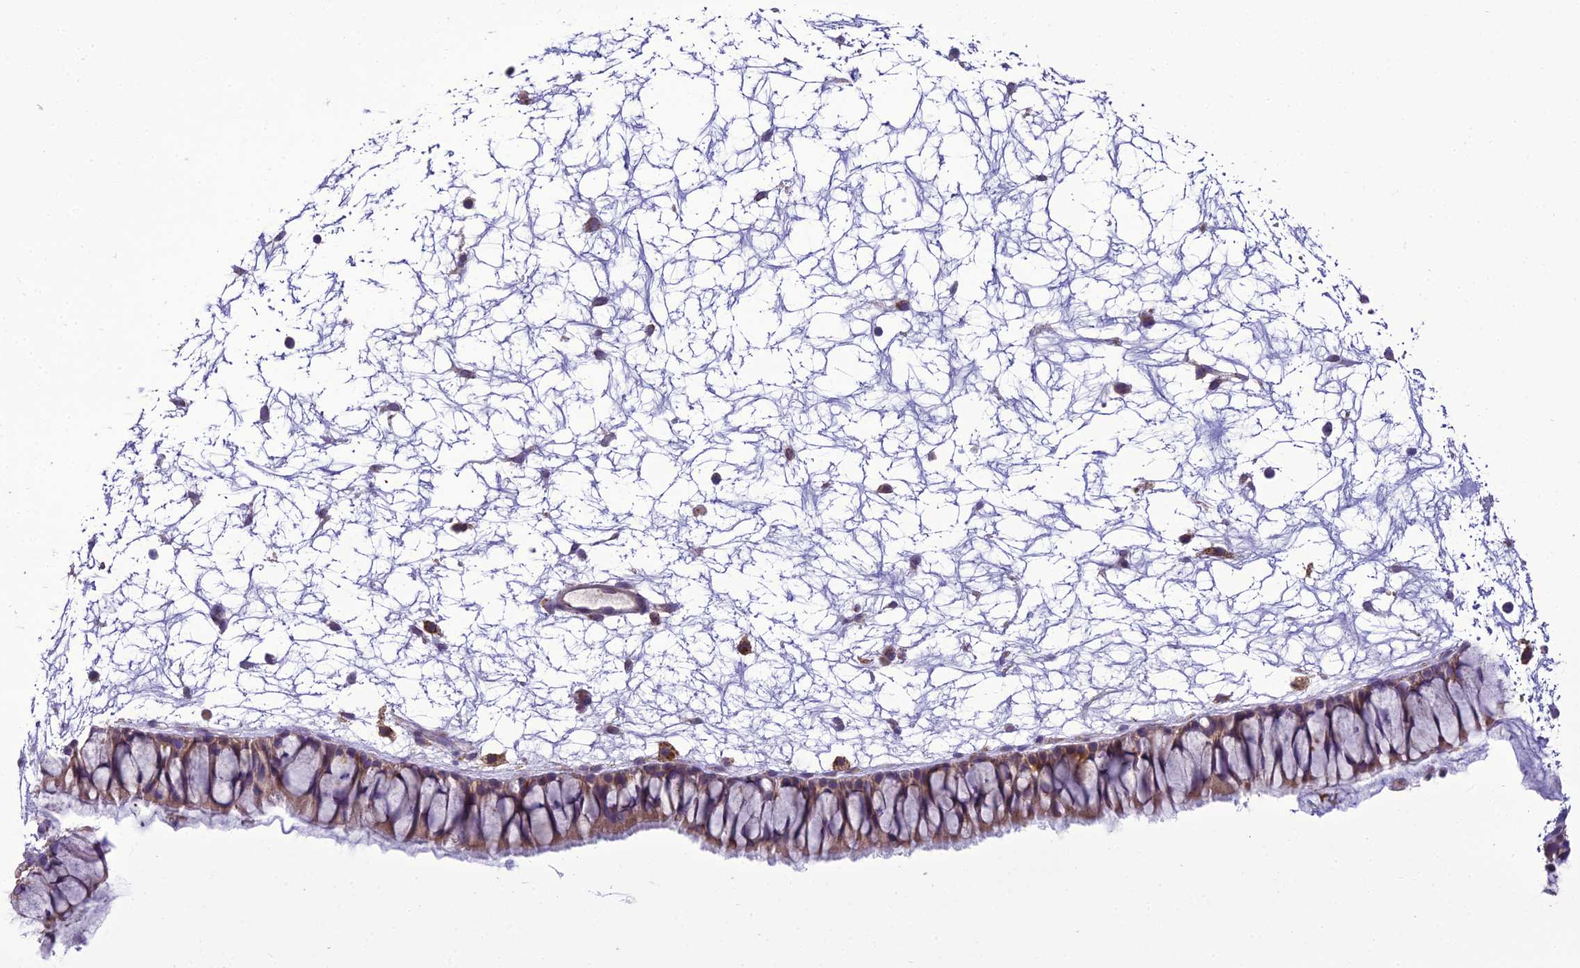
{"staining": {"intensity": "weak", "quantity": ">75%", "location": "cytoplasmic/membranous"}, "tissue": "nasopharynx", "cell_type": "Respiratory epithelial cells", "image_type": "normal", "snomed": [{"axis": "morphology", "description": "Normal tissue, NOS"}, {"axis": "topography", "description": "Nasopharynx"}], "caption": "This photomicrograph reveals benign nasopharynx stained with immunohistochemistry (IHC) to label a protein in brown. The cytoplasmic/membranous of respiratory epithelial cells show weak positivity for the protein. Nuclei are counter-stained blue.", "gene": "ENSG00000260272", "patient": {"sex": "male", "age": 64}}